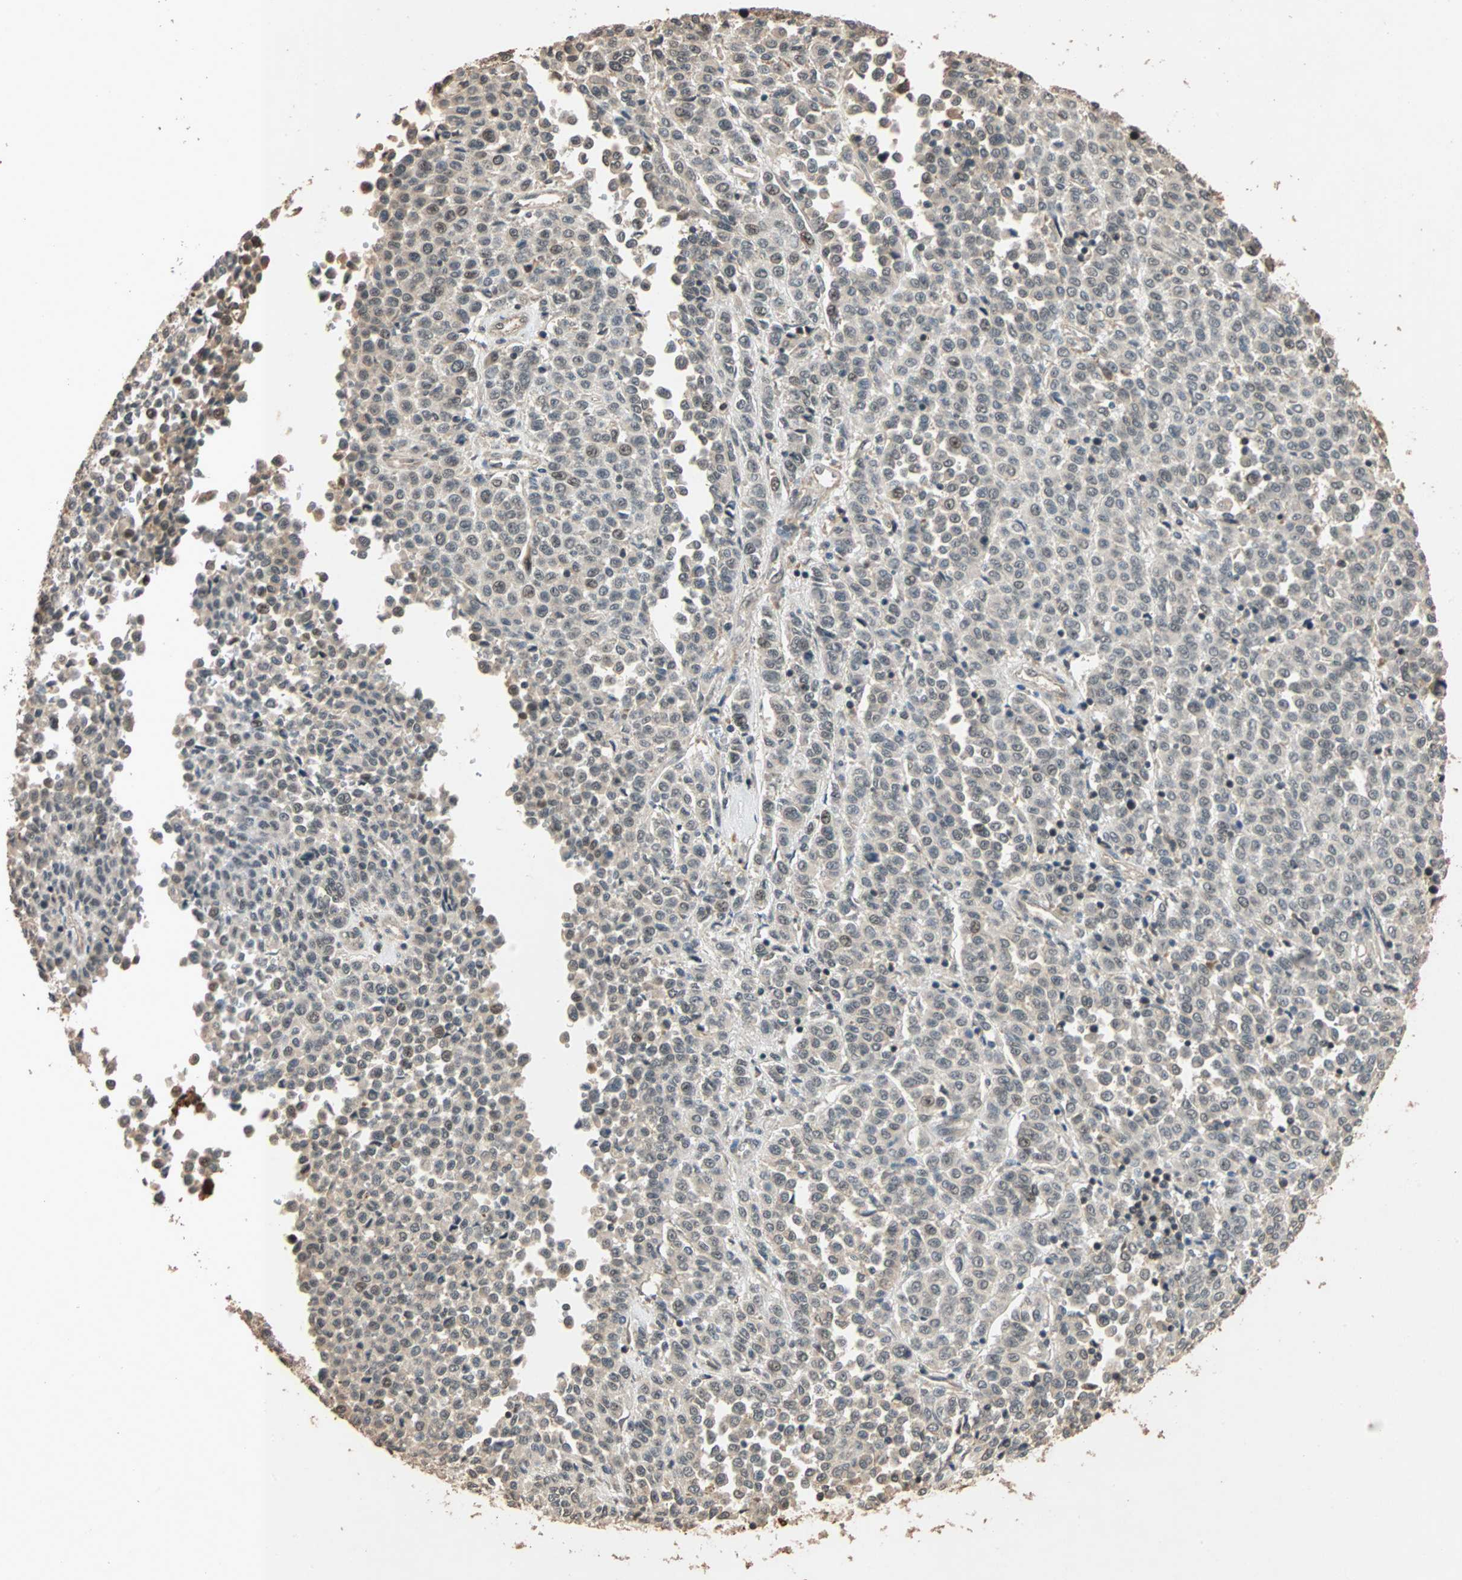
{"staining": {"intensity": "weak", "quantity": ">75%", "location": "cytoplasmic/membranous"}, "tissue": "melanoma", "cell_type": "Tumor cells", "image_type": "cancer", "snomed": [{"axis": "morphology", "description": "Malignant melanoma, Metastatic site"}, {"axis": "topography", "description": "Pancreas"}], "caption": "Immunohistochemistry of melanoma reveals low levels of weak cytoplasmic/membranous positivity in about >75% of tumor cells.", "gene": "CDC5L", "patient": {"sex": "female", "age": 30}}